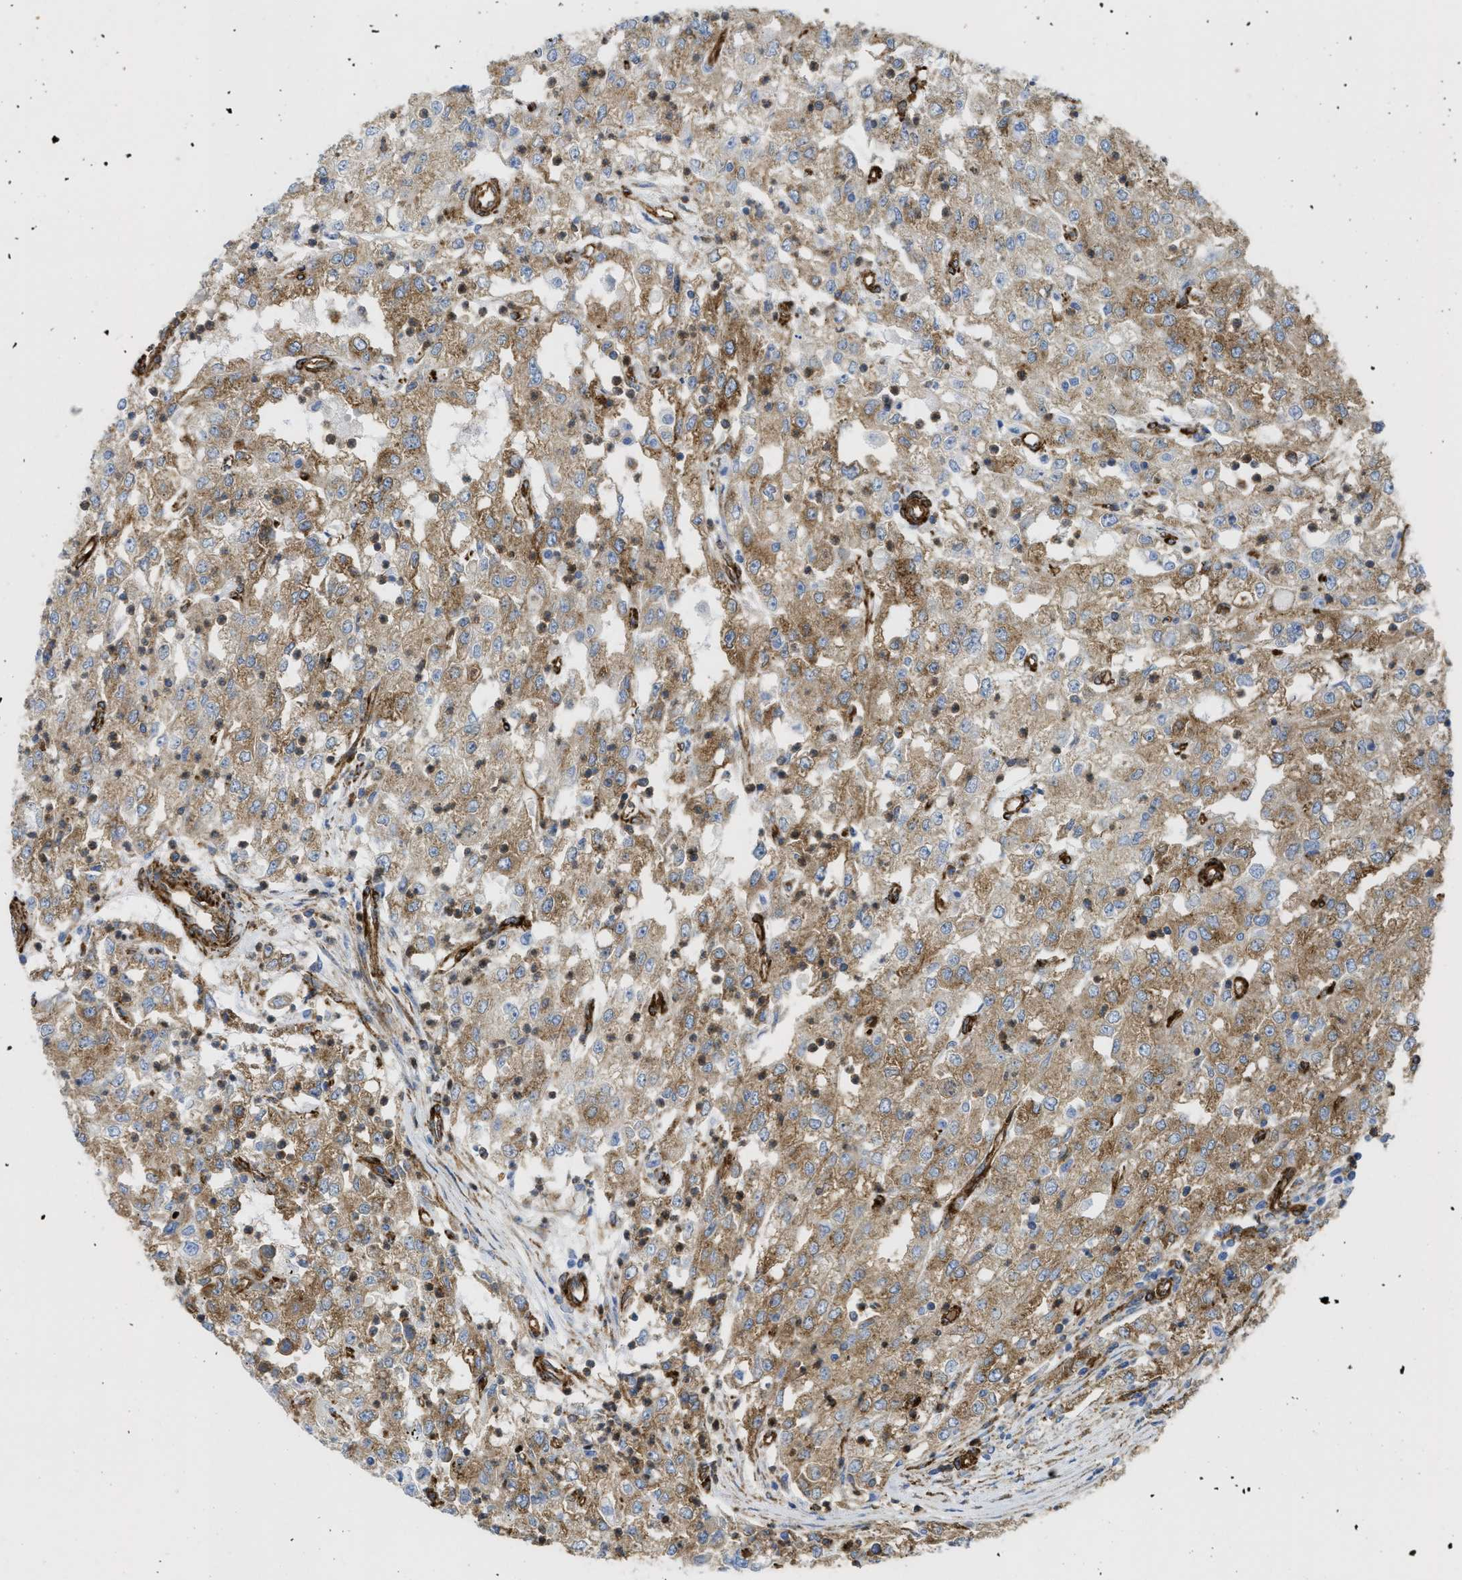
{"staining": {"intensity": "moderate", "quantity": ">75%", "location": "cytoplasmic/membranous"}, "tissue": "renal cancer", "cell_type": "Tumor cells", "image_type": "cancer", "snomed": [{"axis": "morphology", "description": "Adenocarcinoma, NOS"}, {"axis": "topography", "description": "Kidney"}], "caption": "DAB immunohistochemical staining of human adenocarcinoma (renal) shows moderate cytoplasmic/membranous protein positivity in about >75% of tumor cells.", "gene": "HIP1", "patient": {"sex": "female", "age": 54}}